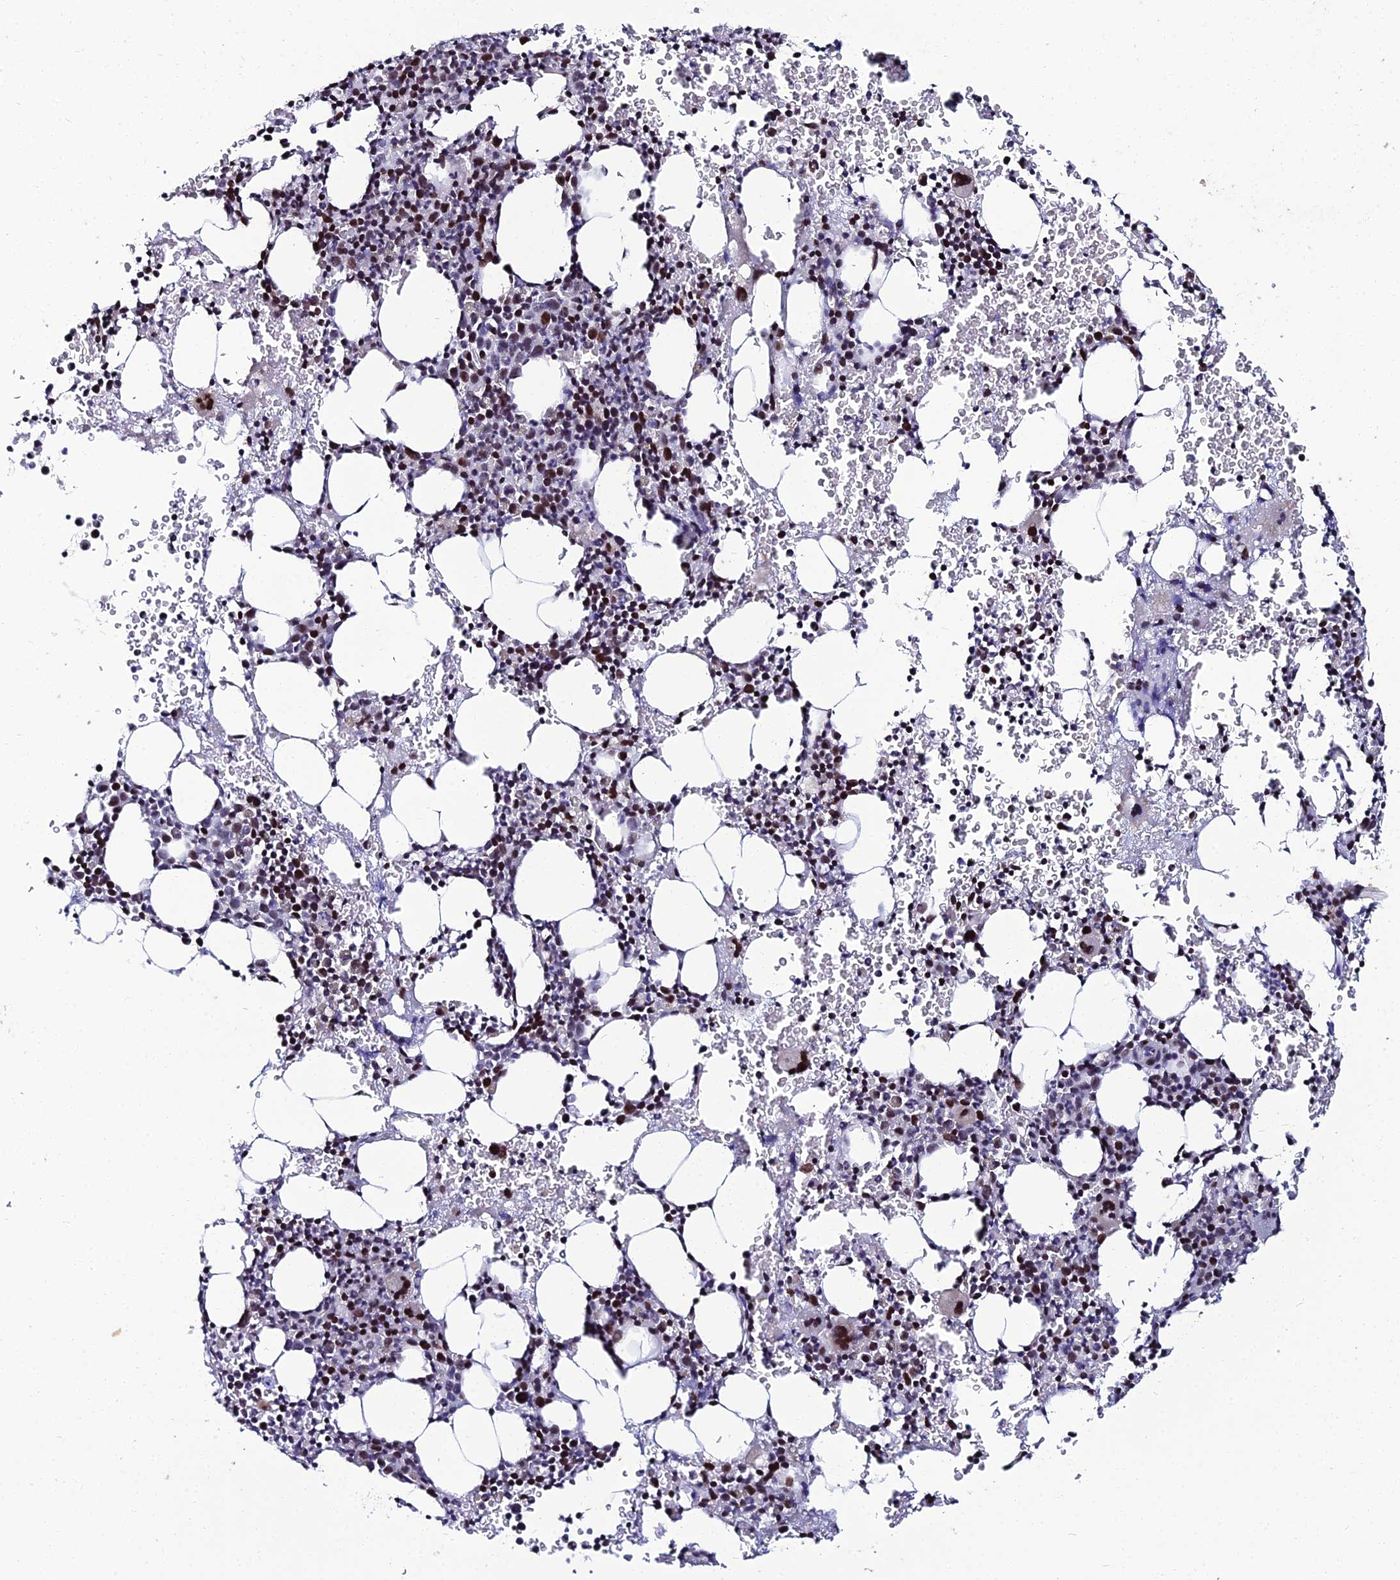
{"staining": {"intensity": "moderate", "quantity": "25%-75%", "location": "nuclear"}, "tissue": "bone marrow", "cell_type": "Hematopoietic cells", "image_type": "normal", "snomed": [{"axis": "morphology", "description": "Normal tissue, NOS"}, {"axis": "topography", "description": "Bone marrow"}], "caption": "Protein expression analysis of normal human bone marrow reveals moderate nuclear staining in about 25%-75% of hematopoietic cells. The protein is stained brown, and the nuclei are stained in blue (DAB (3,3'-diaminobenzidine) IHC with brightfield microscopy, high magnification).", "gene": "TAF9B", "patient": {"sex": "male", "age": 41}}